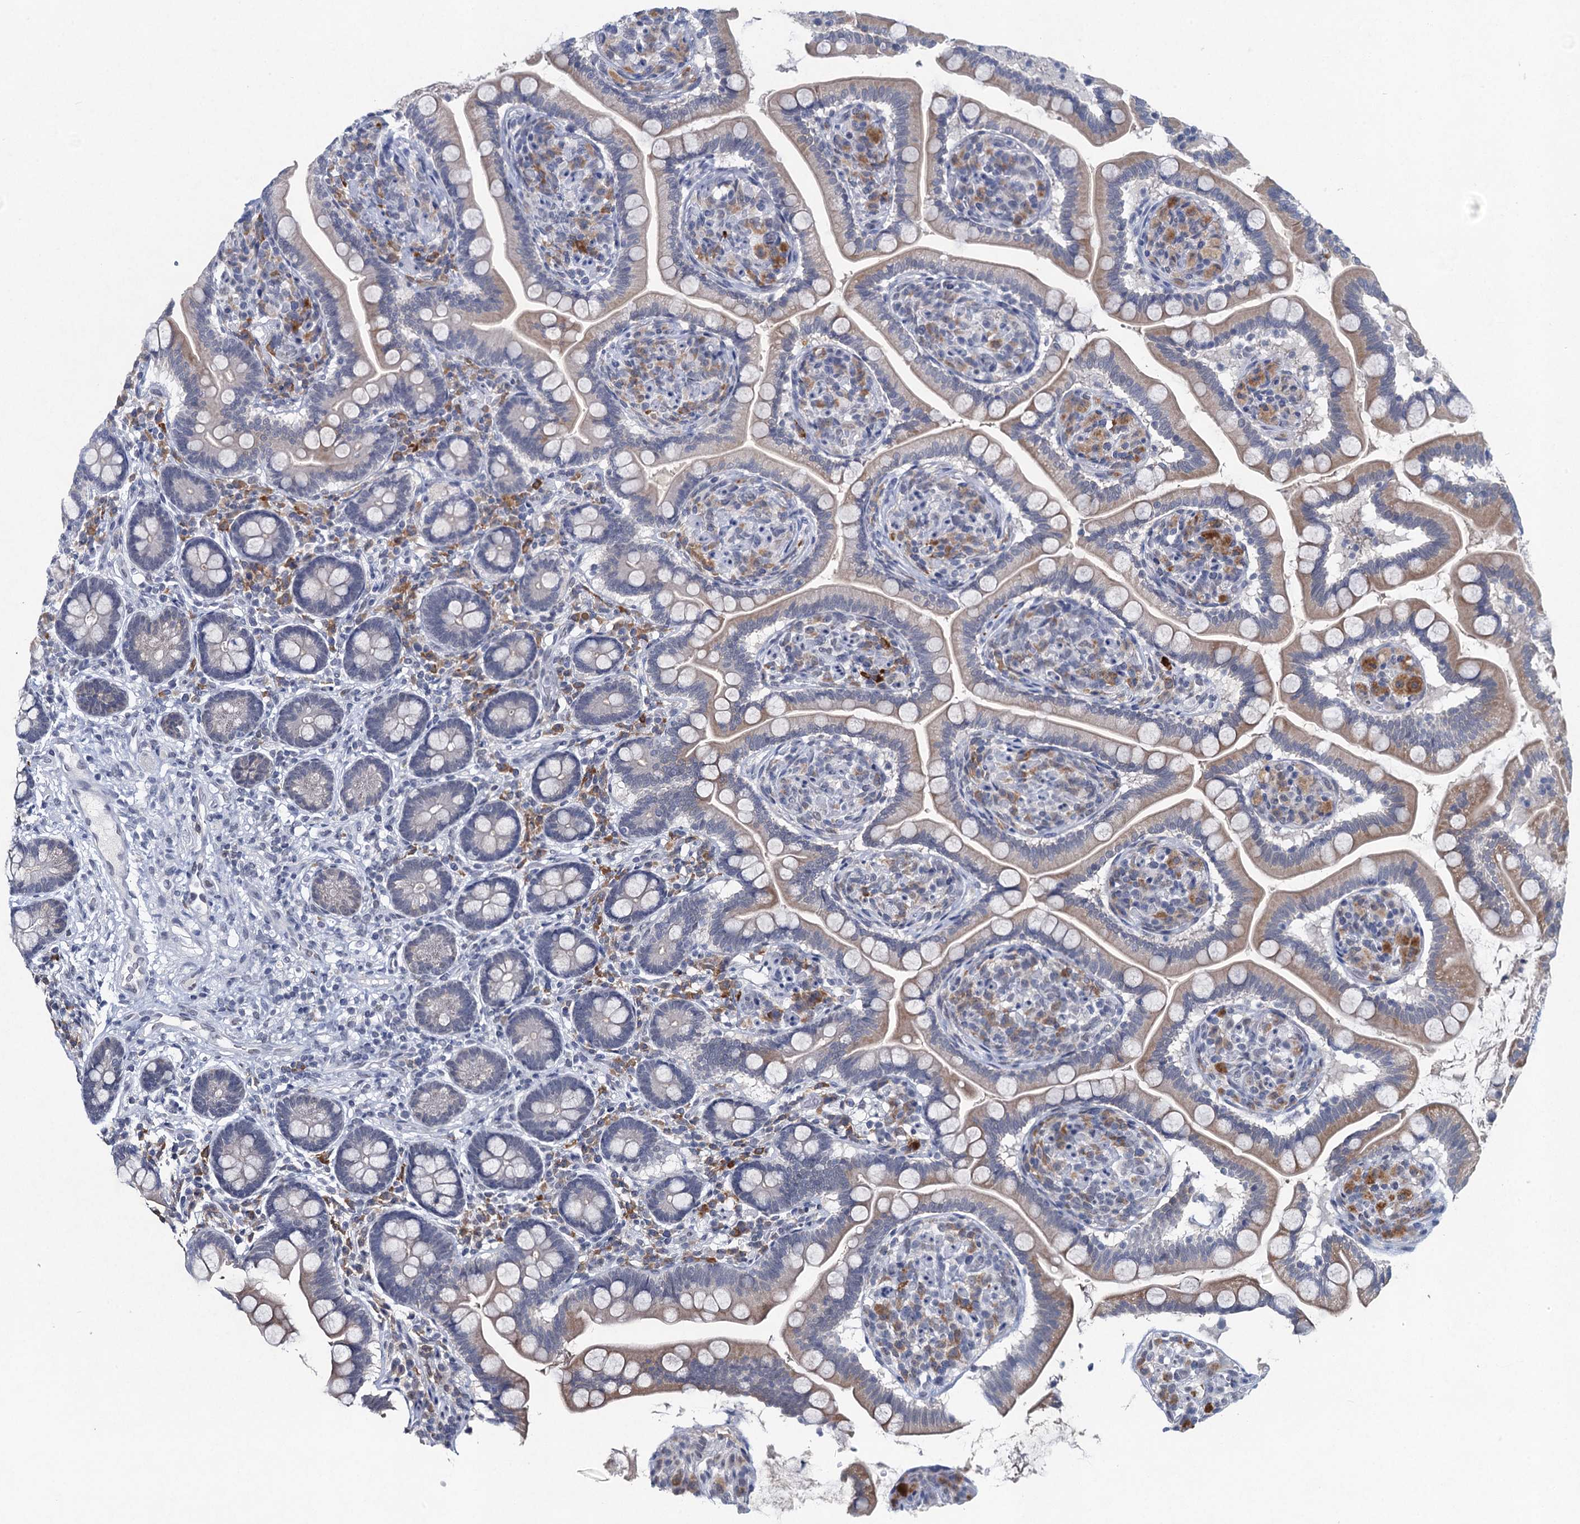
{"staining": {"intensity": "moderate", "quantity": "<25%", "location": "cytoplasmic/membranous"}, "tissue": "small intestine", "cell_type": "Glandular cells", "image_type": "normal", "snomed": [{"axis": "morphology", "description": "Normal tissue, NOS"}, {"axis": "topography", "description": "Small intestine"}], "caption": "Protein positivity by IHC demonstrates moderate cytoplasmic/membranous staining in approximately <25% of glandular cells in unremarkable small intestine. Nuclei are stained in blue.", "gene": "ENSG00000230707", "patient": {"sex": "female", "age": 64}}